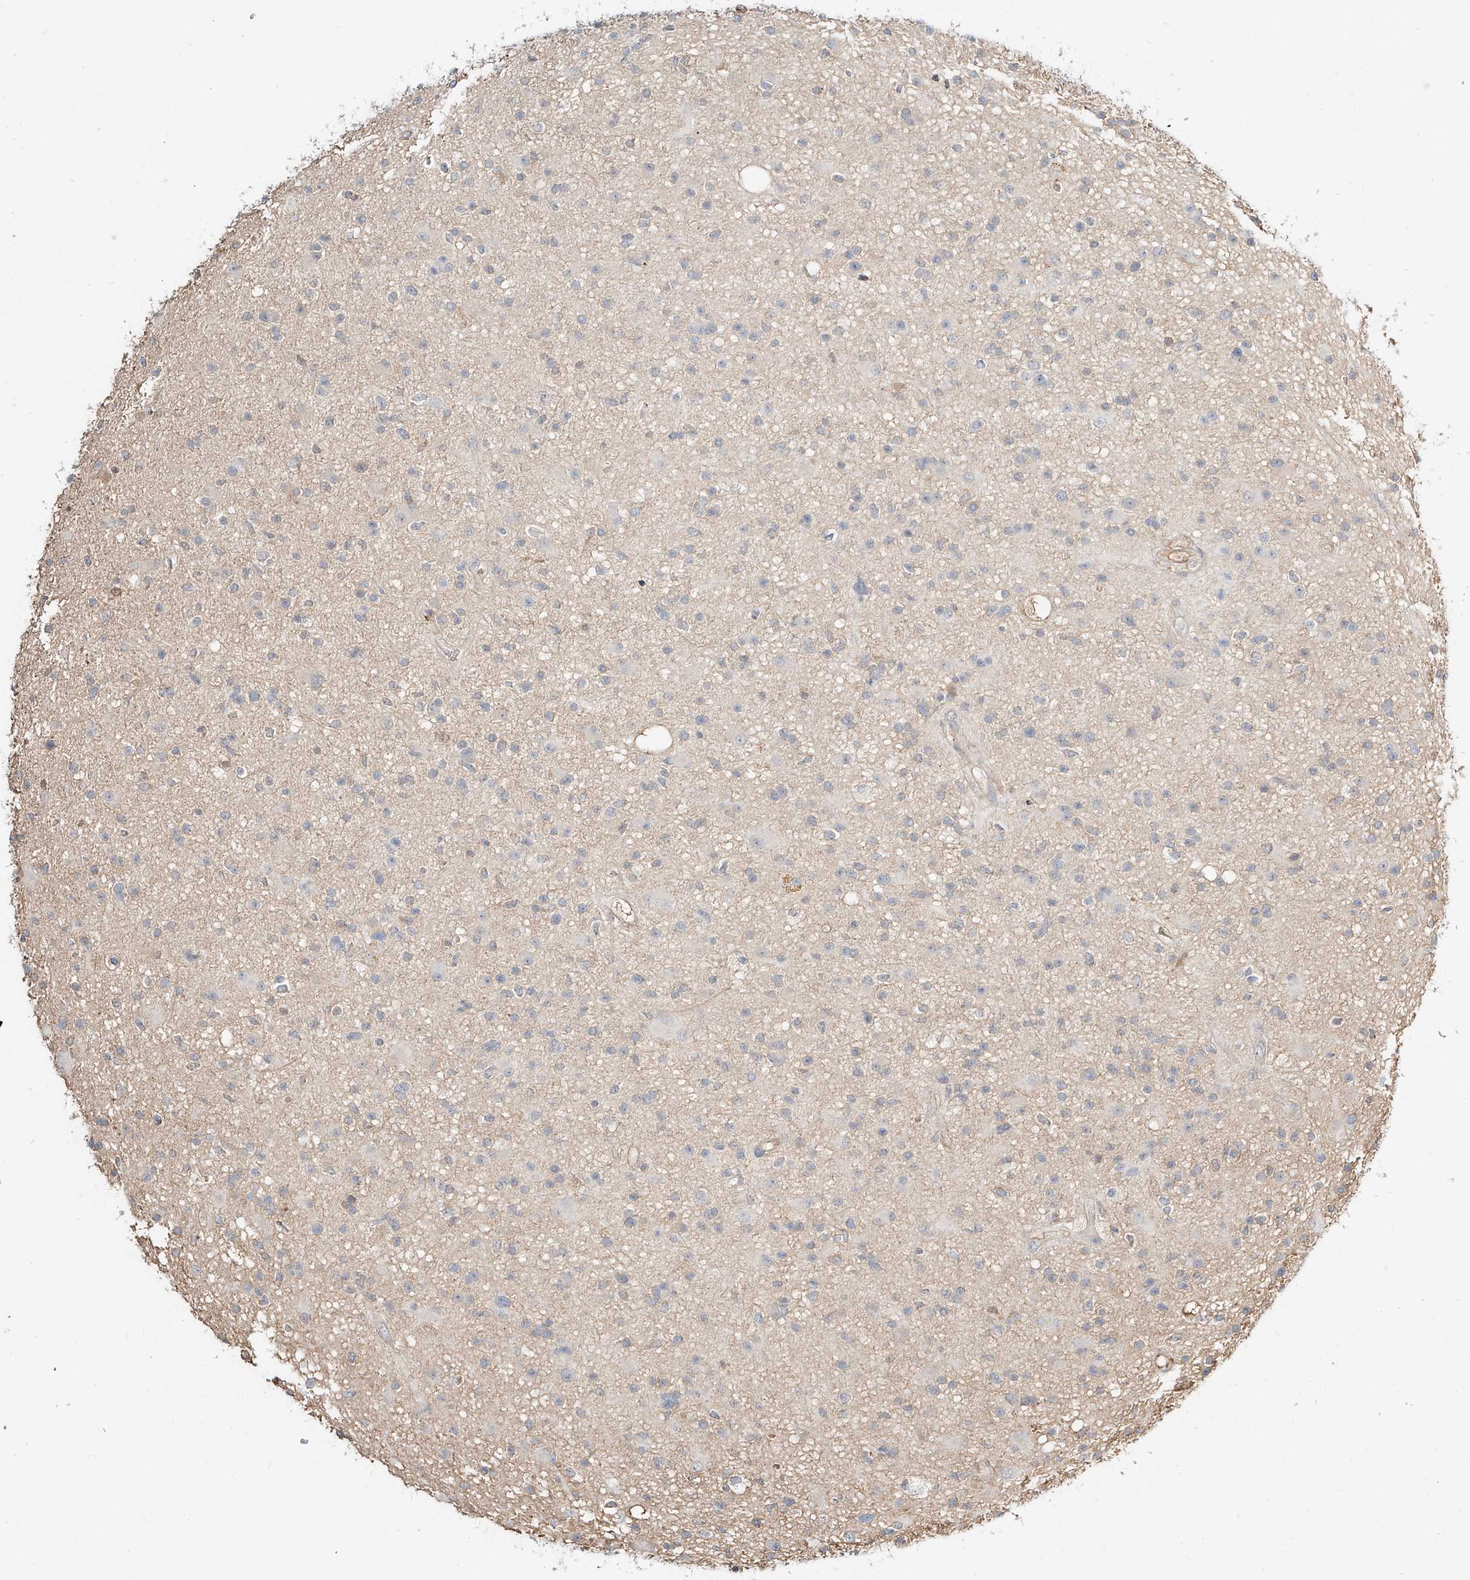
{"staining": {"intensity": "negative", "quantity": "none", "location": "none"}, "tissue": "glioma", "cell_type": "Tumor cells", "image_type": "cancer", "snomed": [{"axis": "morphology", "description": "Glioma, malignant, High grade"}, {"axis": "topography", "description": "Brain"}], "caption": "Human glioma stained for a protein using IHC shows no expression in tumor cells.", "gene": "ERO1A", "patient": {"sex": "male", "age": 33}}